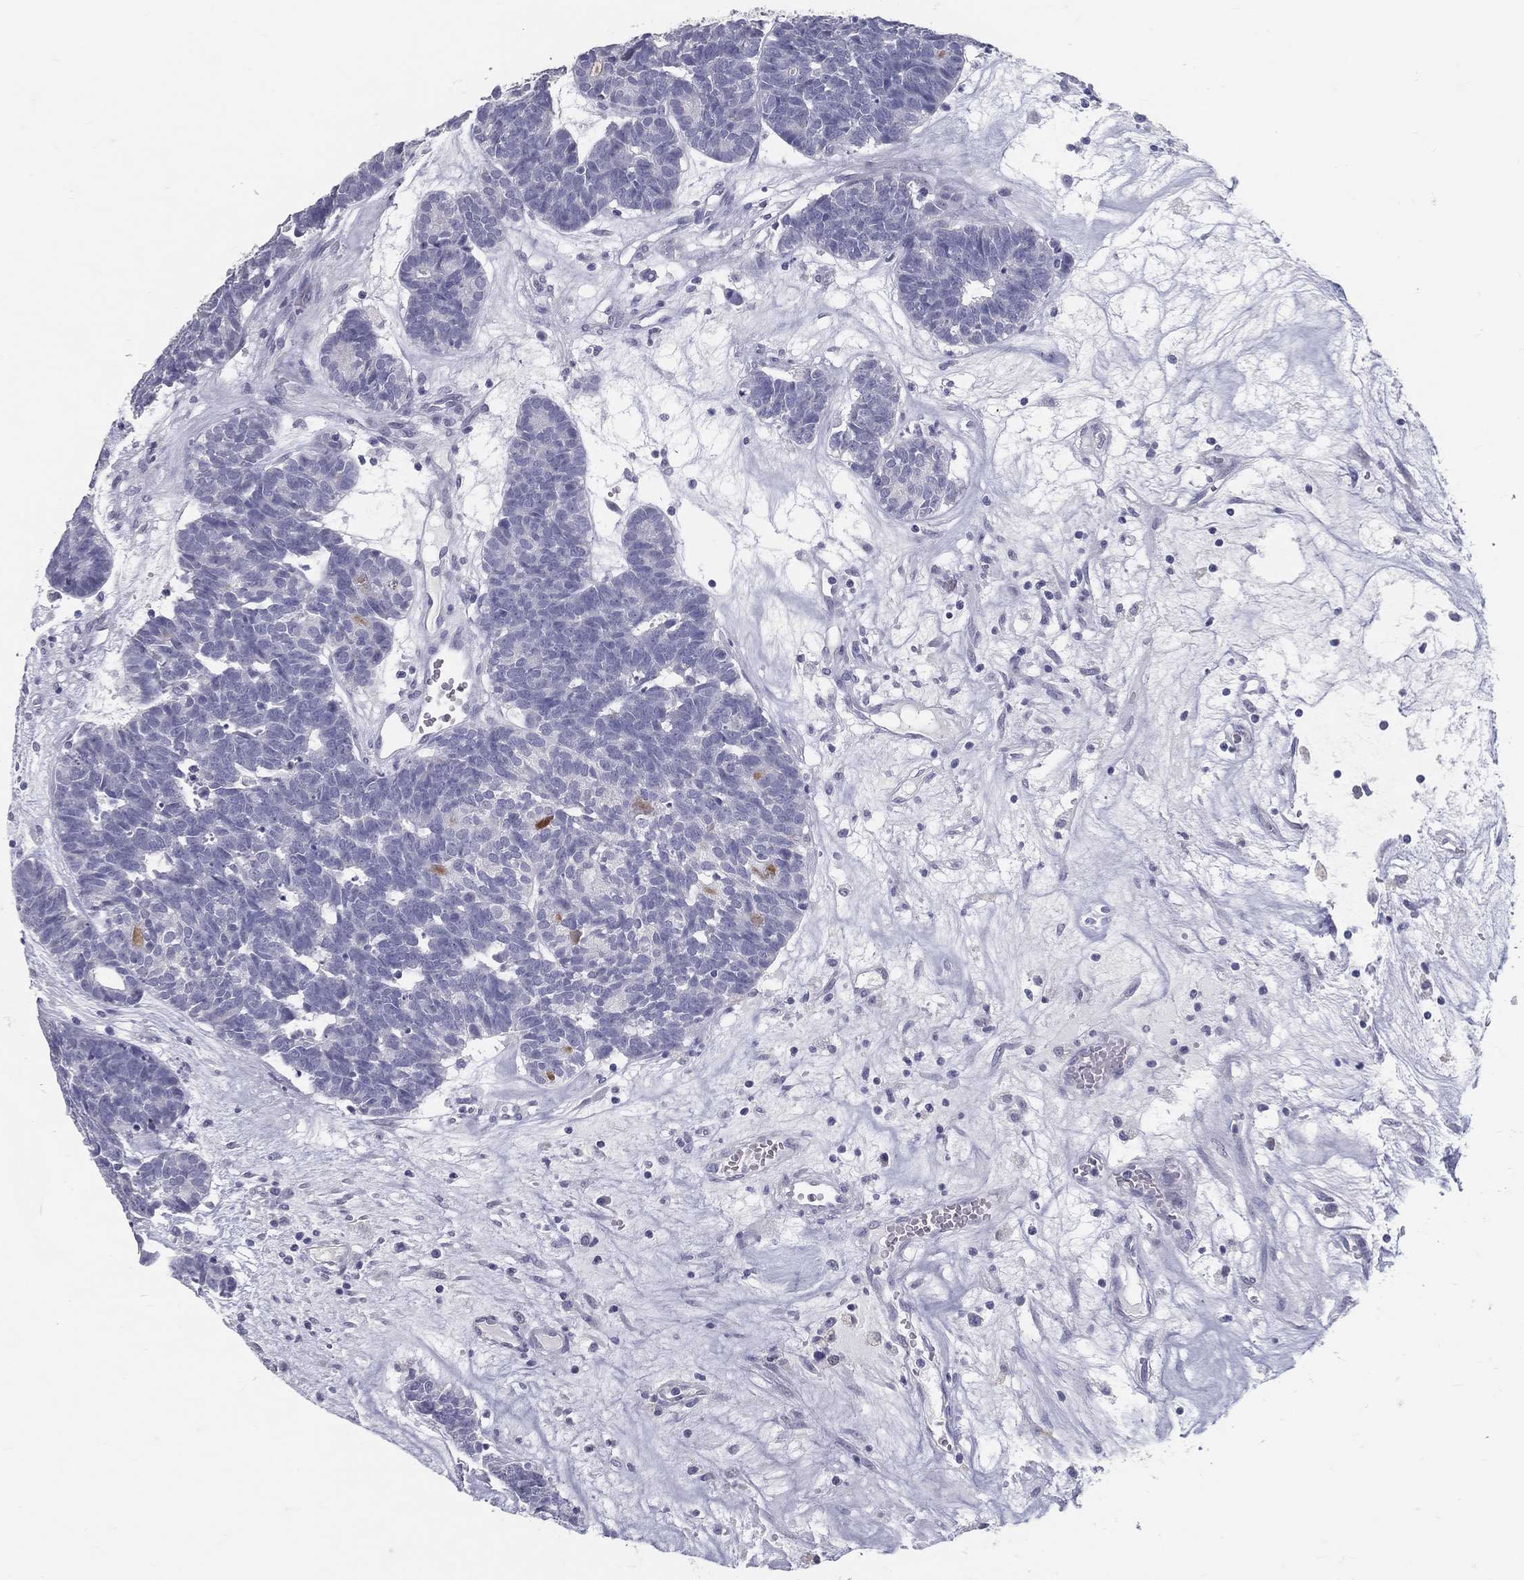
{"staining": {"intensity": "negative", "quantity": "none", "location": "none"}, "tissue": "head and neck cancer", "cell_type": "Tumor cells", "image_type": "cancer", "snomed": [{"axis": "morphology", "description": "Adenocarcinoma, NOS"}, {"axis": "topography", "description": "Head-Neck"}], "caption": "Protein analysis of head and neck cancer exhibits no significant staining in tumor cells.", "gene": "ACE2", "patient": {"sex": "female", "age": 81}}